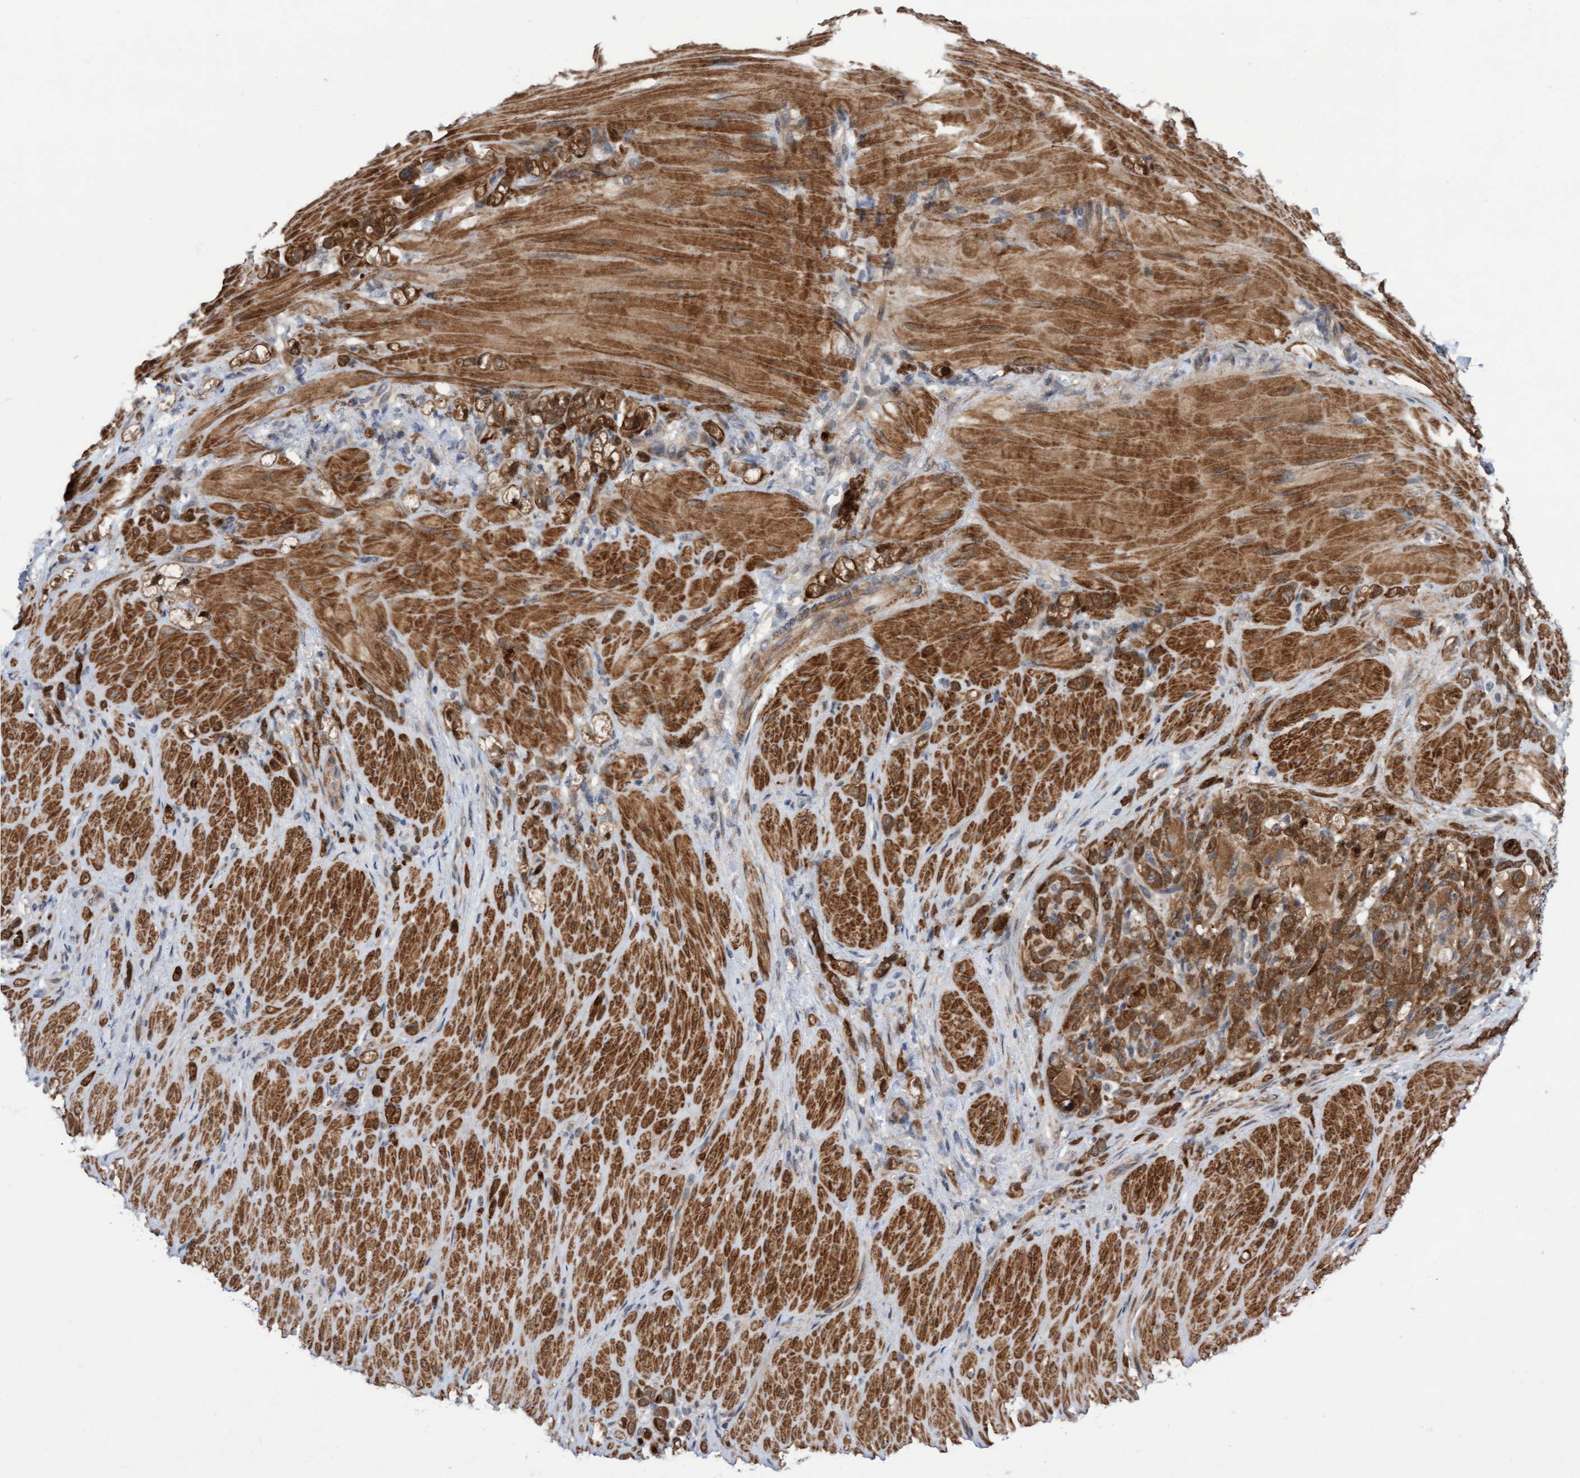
{"staining": {"intensity": "moderate", "quantity": ">75%", "location": "cytoplasmic/membranous,nuclear"}, "tissue": "stomach cancer", "cell_type": "Tumor cells", "image_type": "cancer", "snomed": [{"axis": "morphology", "description": "Normal tissue, NOS"}, {"axis": "morphology", "description": "Adenocarcinoma, NOS"}, {"axis": "topography", "description": "Stomach"}], "caption": "Moderate cytoplasmic/membranous and nuclear staining for a protein is appreciated in about >75% of tumor cells of stomach cancer using immunohistochemistry.", "gene": "RAP1GAP2", "patient": {"sex": "male", "age": 82}}